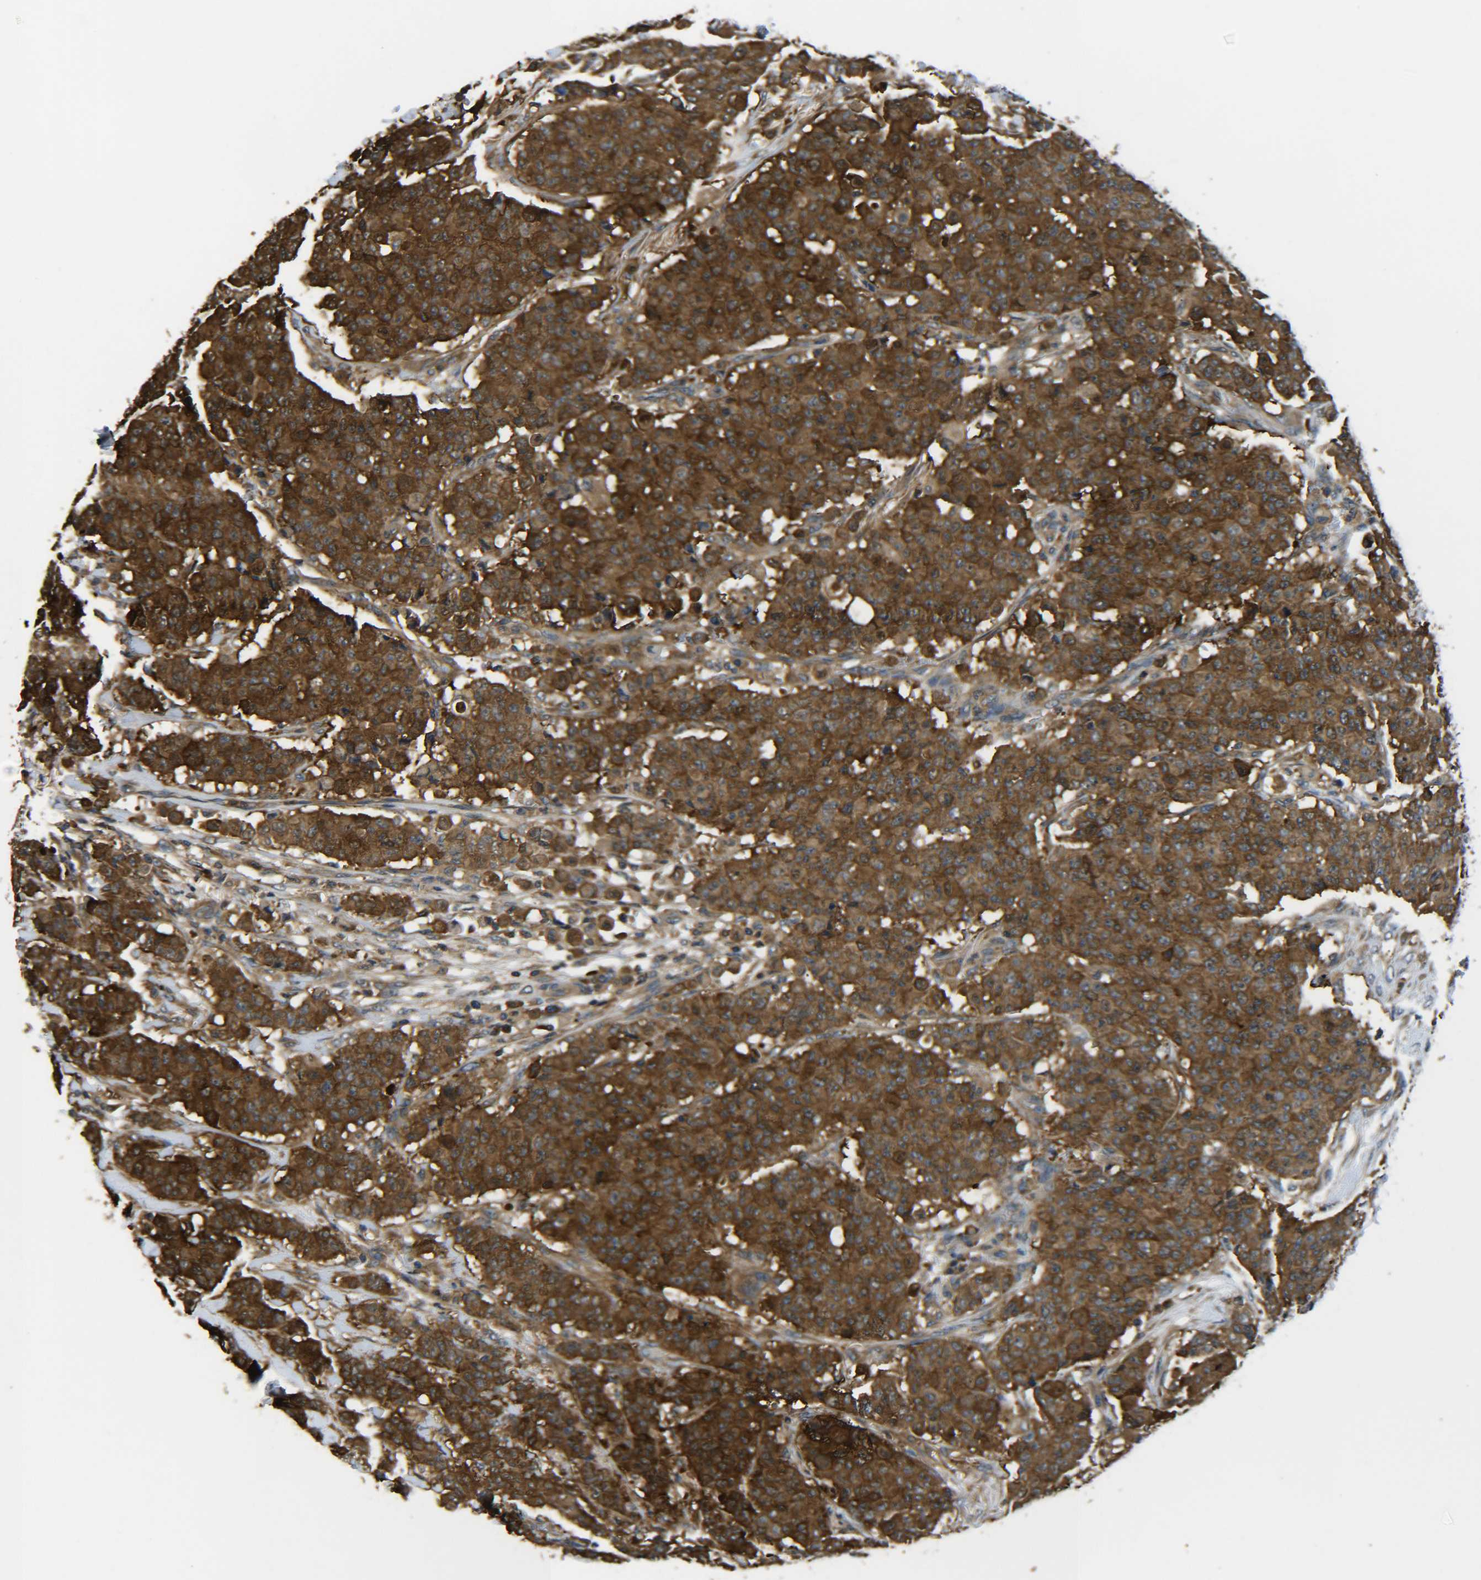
{"staining": {"intensity": "strong", "quantity": ">75%", "location": "cytoplasmic/membranous"}, "tissue": "breast cancer", "cell_type": "Tumor cells", "image_type": "cancer", "snomed": [{"axis": "morphology", "description": "Duct carcinoma"}, {"axis": "topography", "description": "Breast"}], "caption": "Breast cancer stained for a protein (brown) shows strong cytoplasmic/membranous positive staining in about >75% of tumor cells.", "gene": "PREB", "patient": {"sex": "female", "age": 40}}